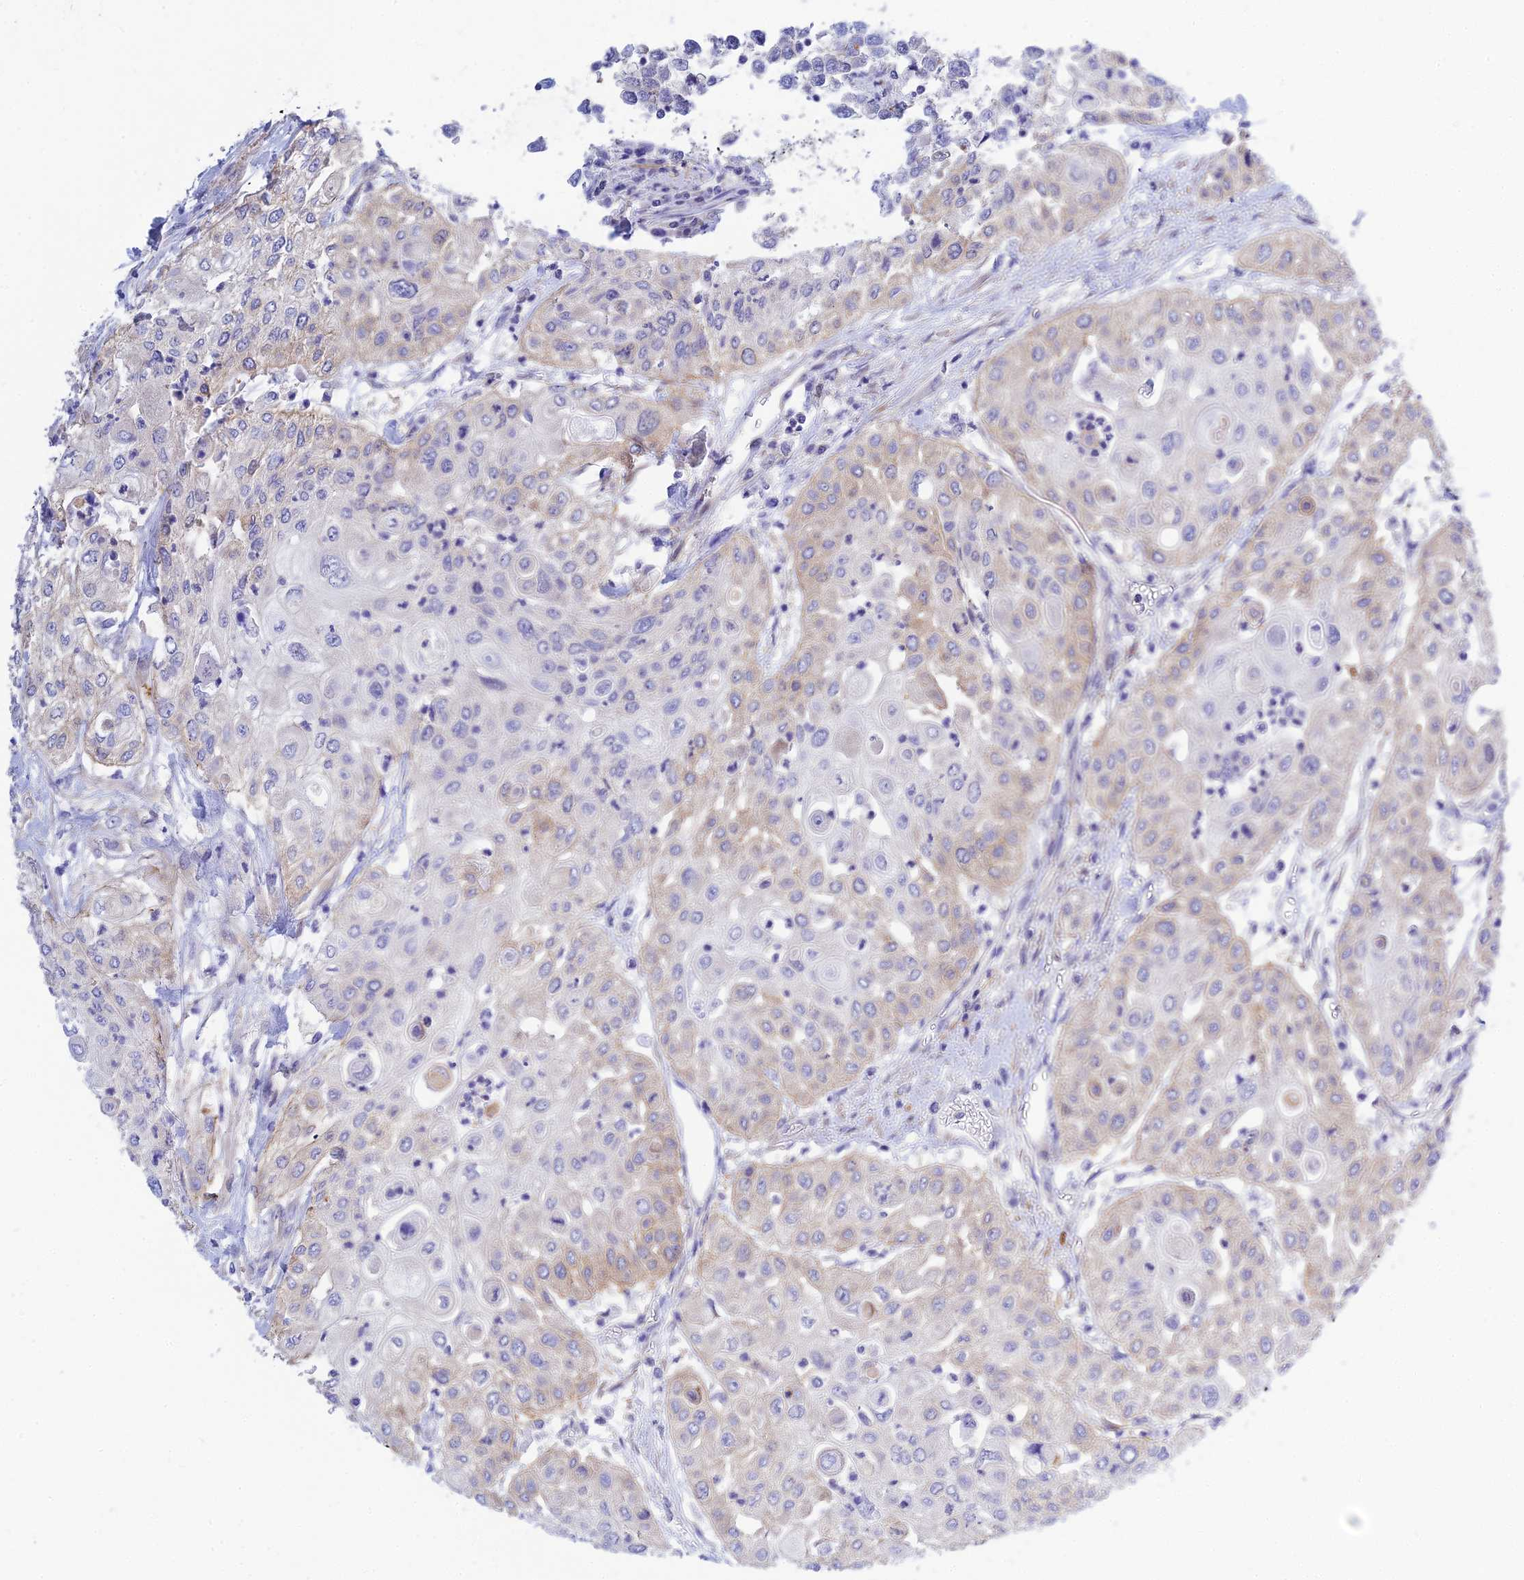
{"staining": {"intensity": "negative", "quantity": "none", "location": "none"}, "tissue": "urothelial cancer", "cell_type": "Tumor cells", "image_type": "cancer", "snomed": [{"axis": "morphology", "description": "Urothelial carcinoma, High grade"}, {"axis": "topography", "description": "Urinary bladder"}], "caption": "Urothelial cancer was stained to show a protein in brown. There is no significant staining in tumor cells. (Brightfield microscopy of DAB immunohistochemistry at high magnification).", "gene": "ZDHHC16", "patient": {"sex": "female", "age": 79}}